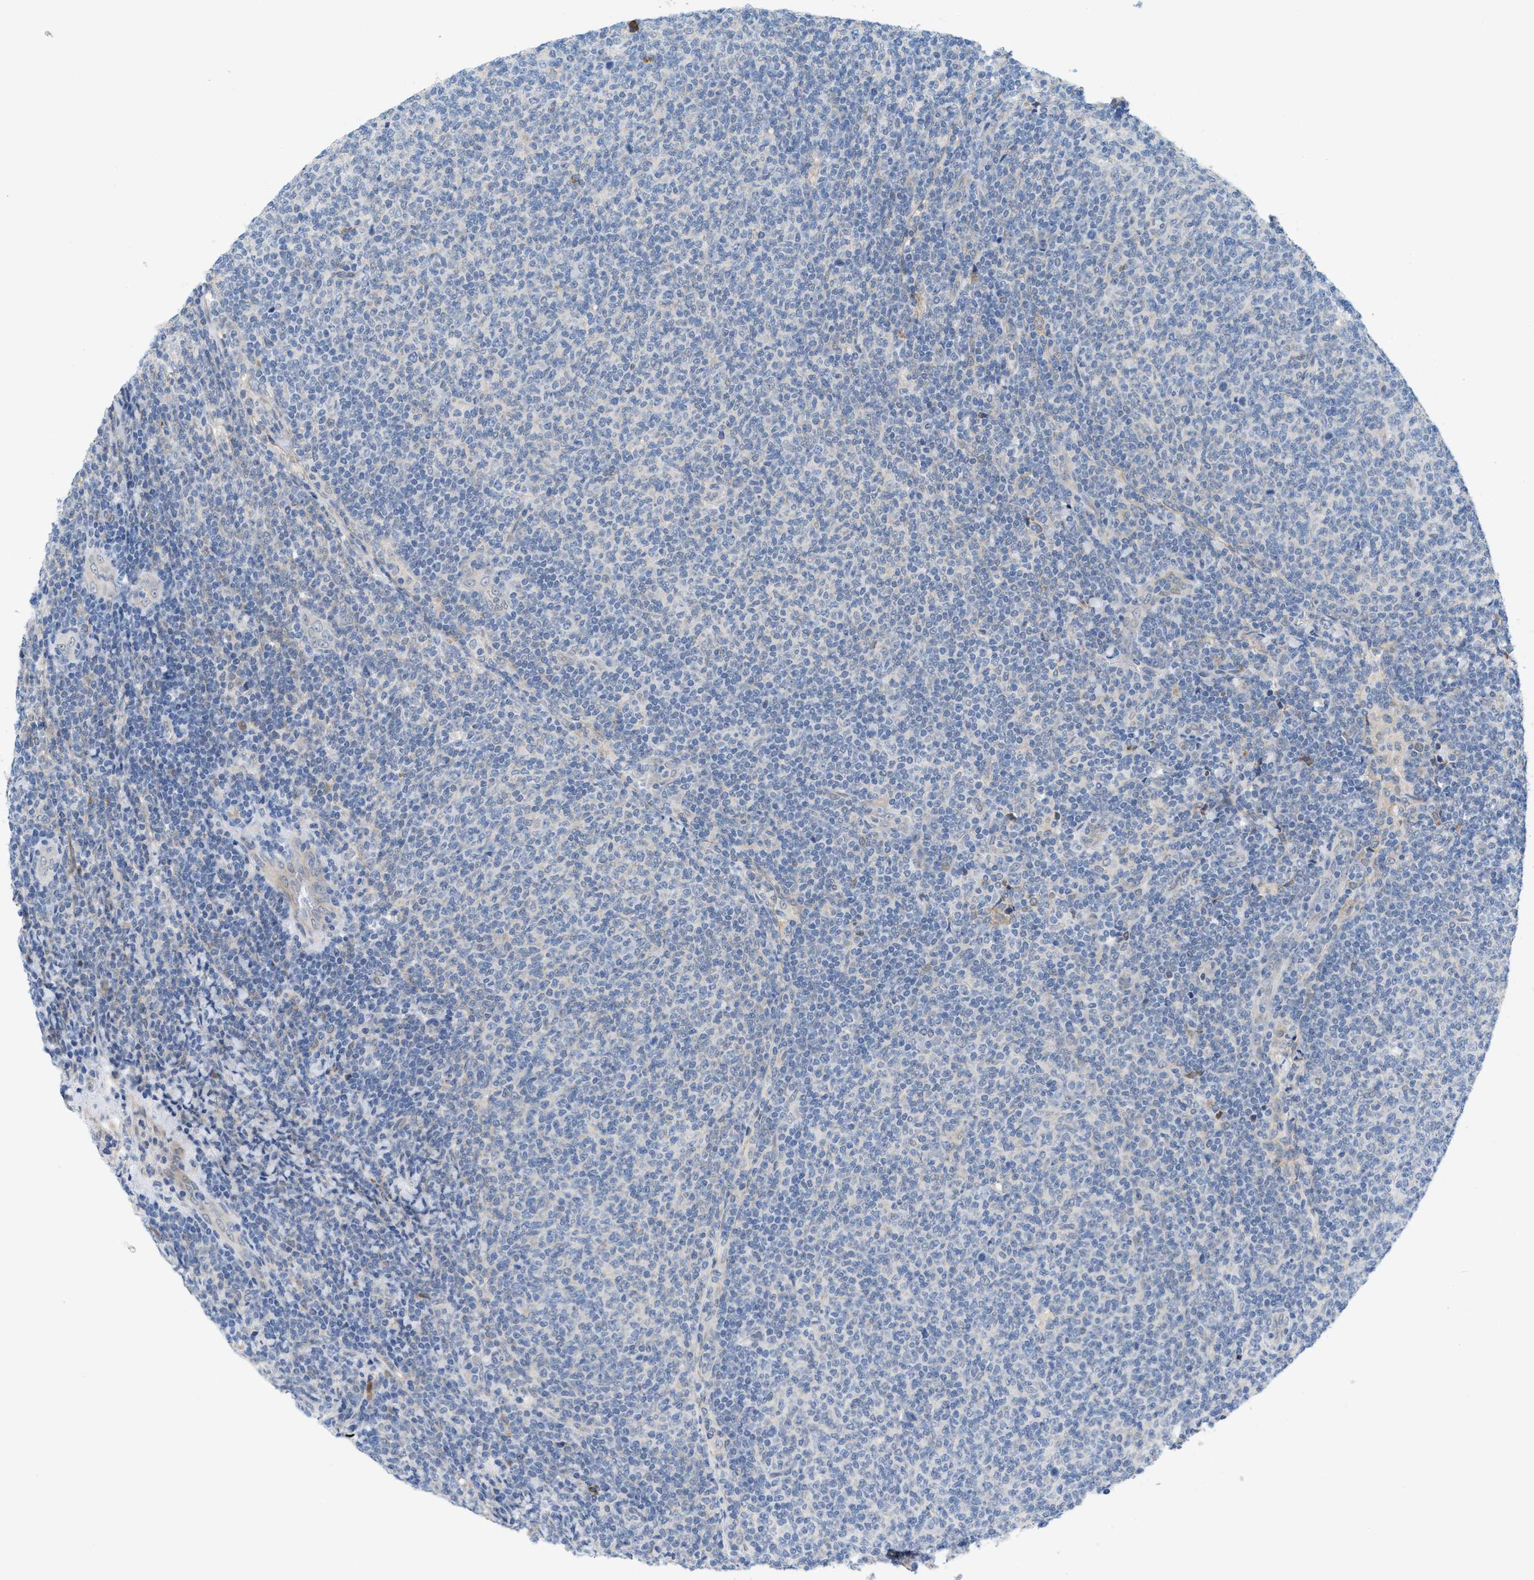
{"staining": {"intensity": "negative", "quantity": "none", "location": "none"}, "tissue": "lymphoma", "cell_type": "Tumor cells", "image_type": "cancer", "snomed": [{"axis": "morphology", "description": "Malignant lymphoma, non-Hodgkin's type, Low grade"}, {"axis": "topography", "description": "Lymph node"}], "caption": "The image shows no staining of tumor cells in low-grade malignant lymphoma, non-Hodgkin's type.", "gene": "MFSD6", "patient": {"sex": "male", "age": 66}}